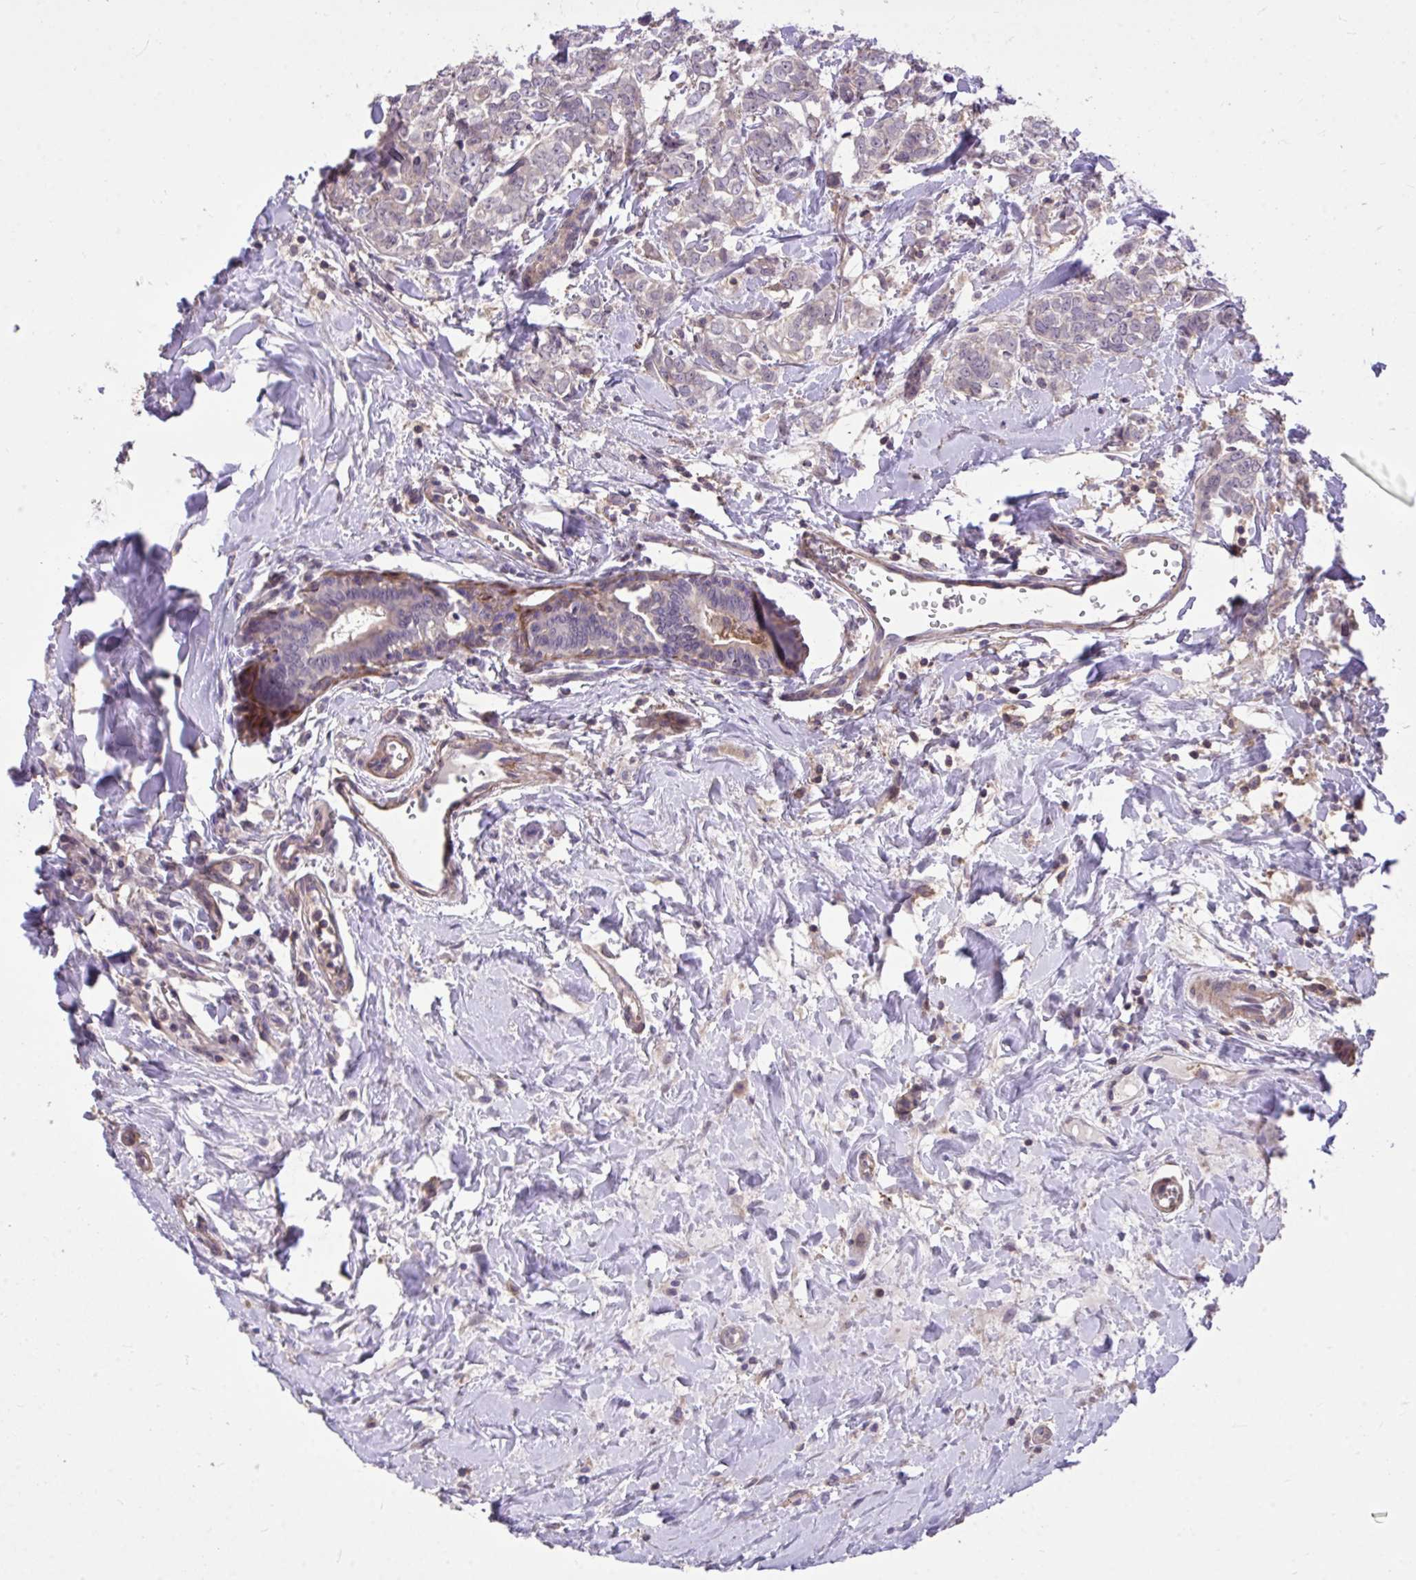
{"staining": {"intensity": "negative", "quantity": "none", "location": "none"}, "tissue": "breast cancer", "cell_type": "Tumor cells", "image_type": "cancer", "snomed": [{"axis": "morphology", "description": "Duct carcinoma"}, {"axis": "topography", "description": "Breast"}], "caption": "This is a image of immunohistochemistry staining of invasive ductal carcinoma (breast), which shows no expression in tumor cells.", "gene": "IGFL2", "patient": {"sex": "female", "age": 61}}